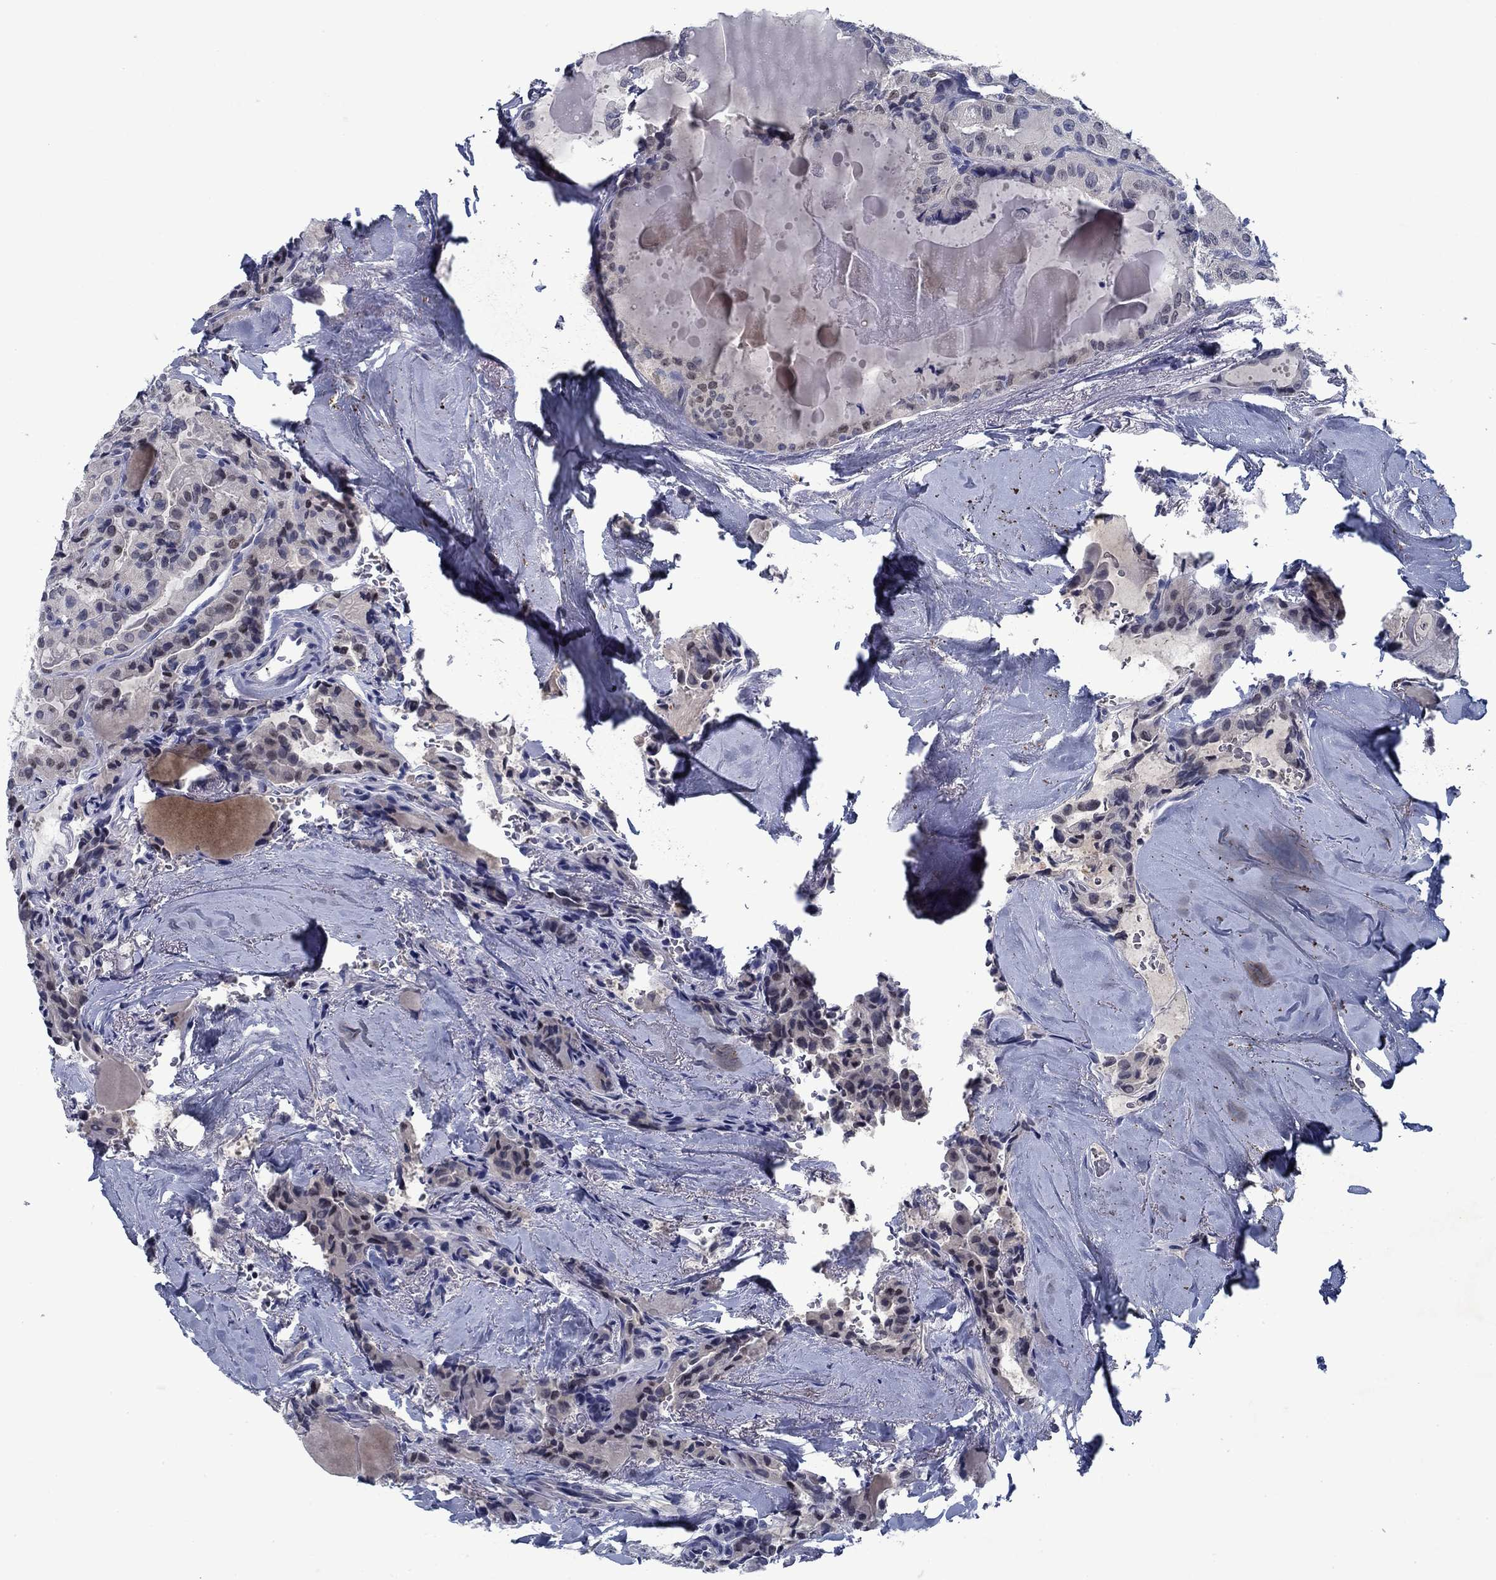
{"staining": {"intensity": "negative", "quantity": "none", "location": "none"}, "tissue": "thyroid cancer", "cell_type": "Tumor cells", "image_type": "cancer", "snomed": [{"axis": "morphology", "description": "Papillary adenocarcinoma, NOS"}, {"axis": "topography", "description": "Thyroid gland"}], "caption": "DAB immunohistochemical staining of human papillary adenocarcinoma (thyroid) exhibits no significant staining in tumor cells.", "gene": "PNMA8A", "patient": {"sex": "female", "age": 41}}